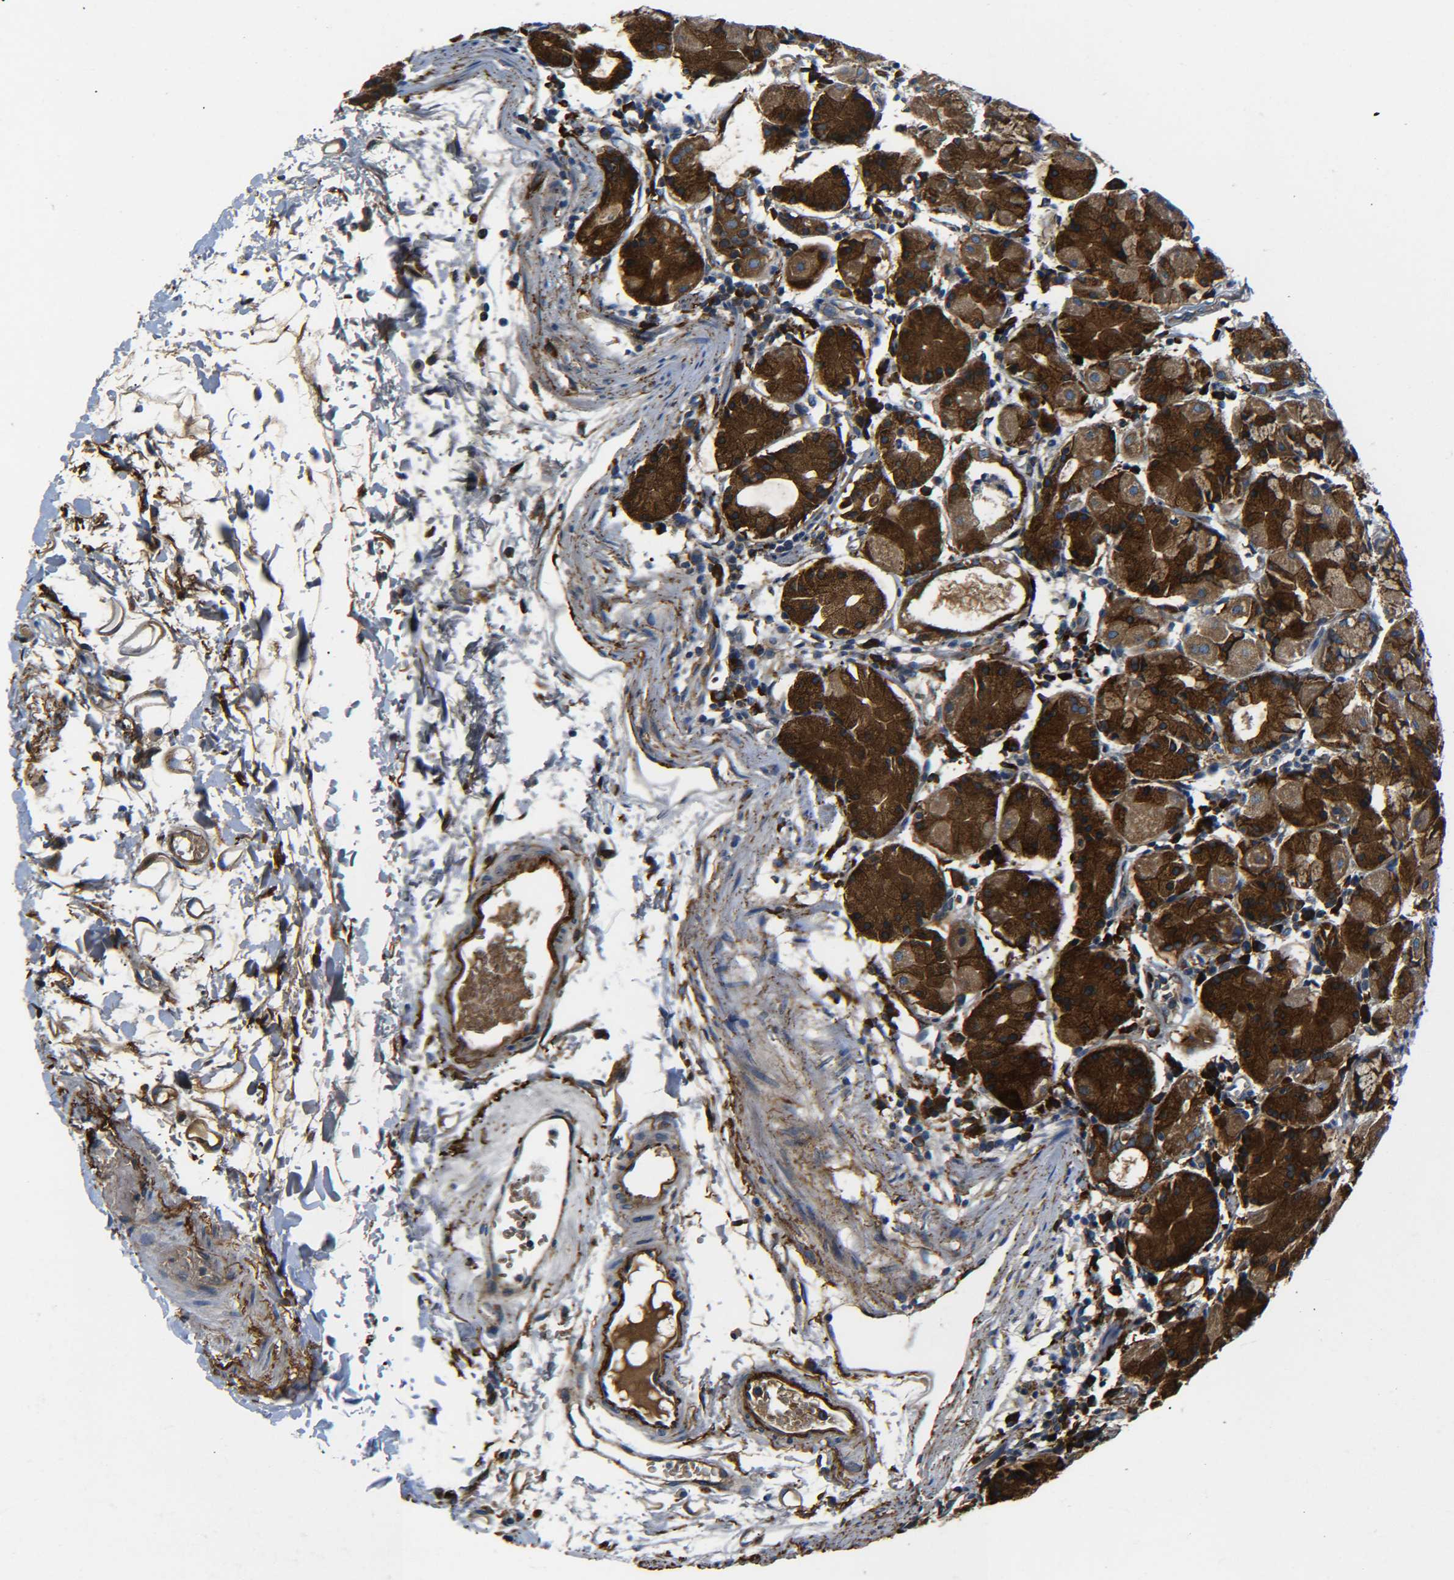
{"staining": {"intensity": "strong", "quantity": ">75%", "location": "cytoplasmic/membranous"}, "tissue": "stomach", "cell_type": "Glandular cells", "image_type": "normal", "snomed": [{"axis": "morphology", "description": "Normal tissue, NOS"}, {"axis": "topography", "description": "Stomach"}, {"axis": "topography", "description": "Stomach, lower"}], "caption": "The immunohistochemical stain shows strong cytoplasmic/membranous staining in glandular cells of normal stomach. (DAB (3,3'-diaminobenzidine) = brown stain, brightfield microscopy at high magnification).", "gene": "PREB", "patient": {"sex": "female", "age": 75}}